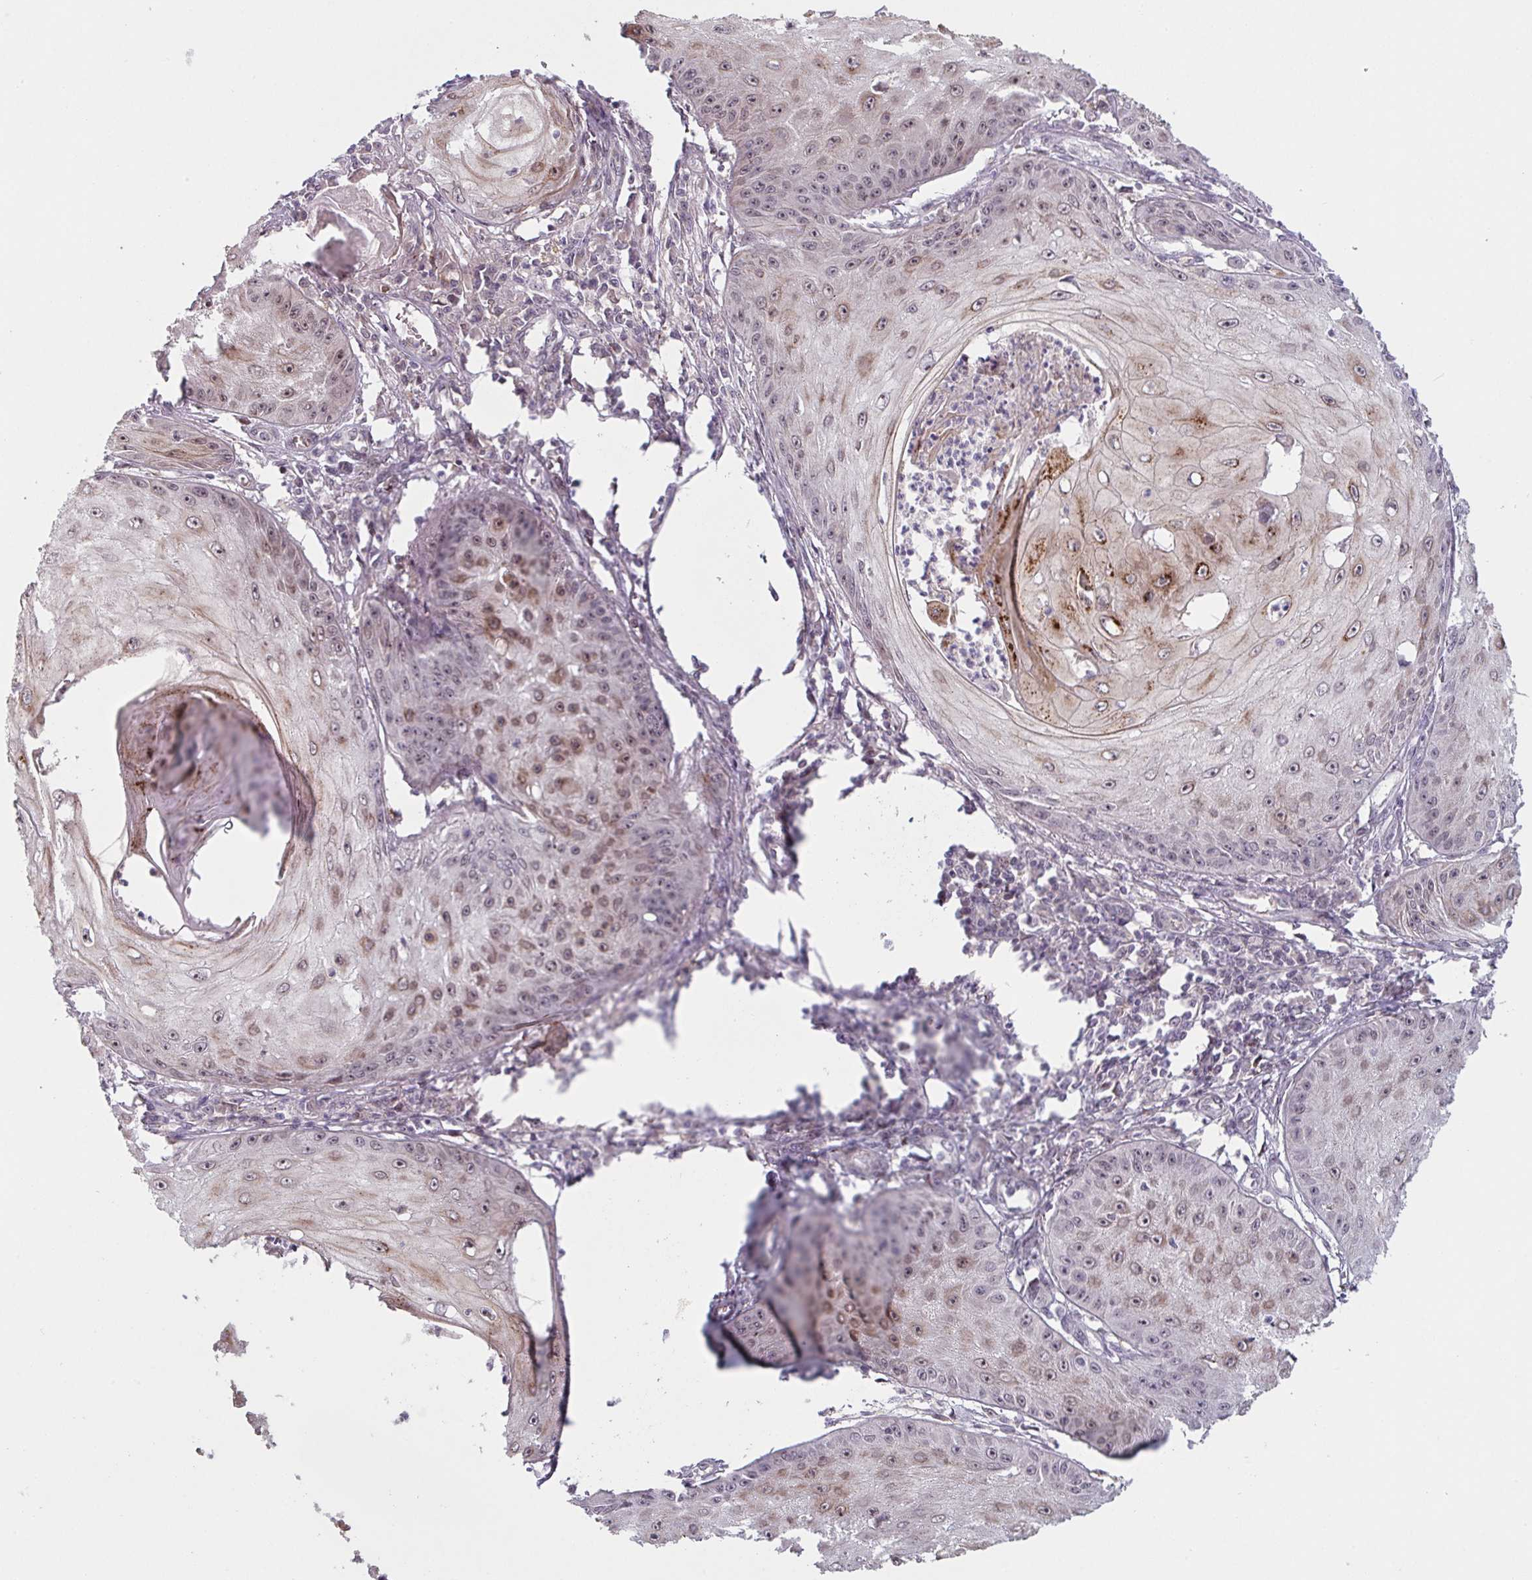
{"staining": {"intensity": "moderate", "quantity": "25%-75%", "location": "nuclear"}, "tissue": "skin cancer", "cell_type": "Tumor cells", "image_type": "cancer", "snomed": [{"axis": "morphology", "description": "Squamous cell carcinoma, NOS"}, {"axis": "topography", "description": "Skin"}], "caption": "Tumor cells exhibit medium levels of moderate nuclear staining in about 25%-75% of cells in human skin squamous cell carcinoma.", "gene": "NLRP13", "patient": {"sex": "male", "age": 70}}